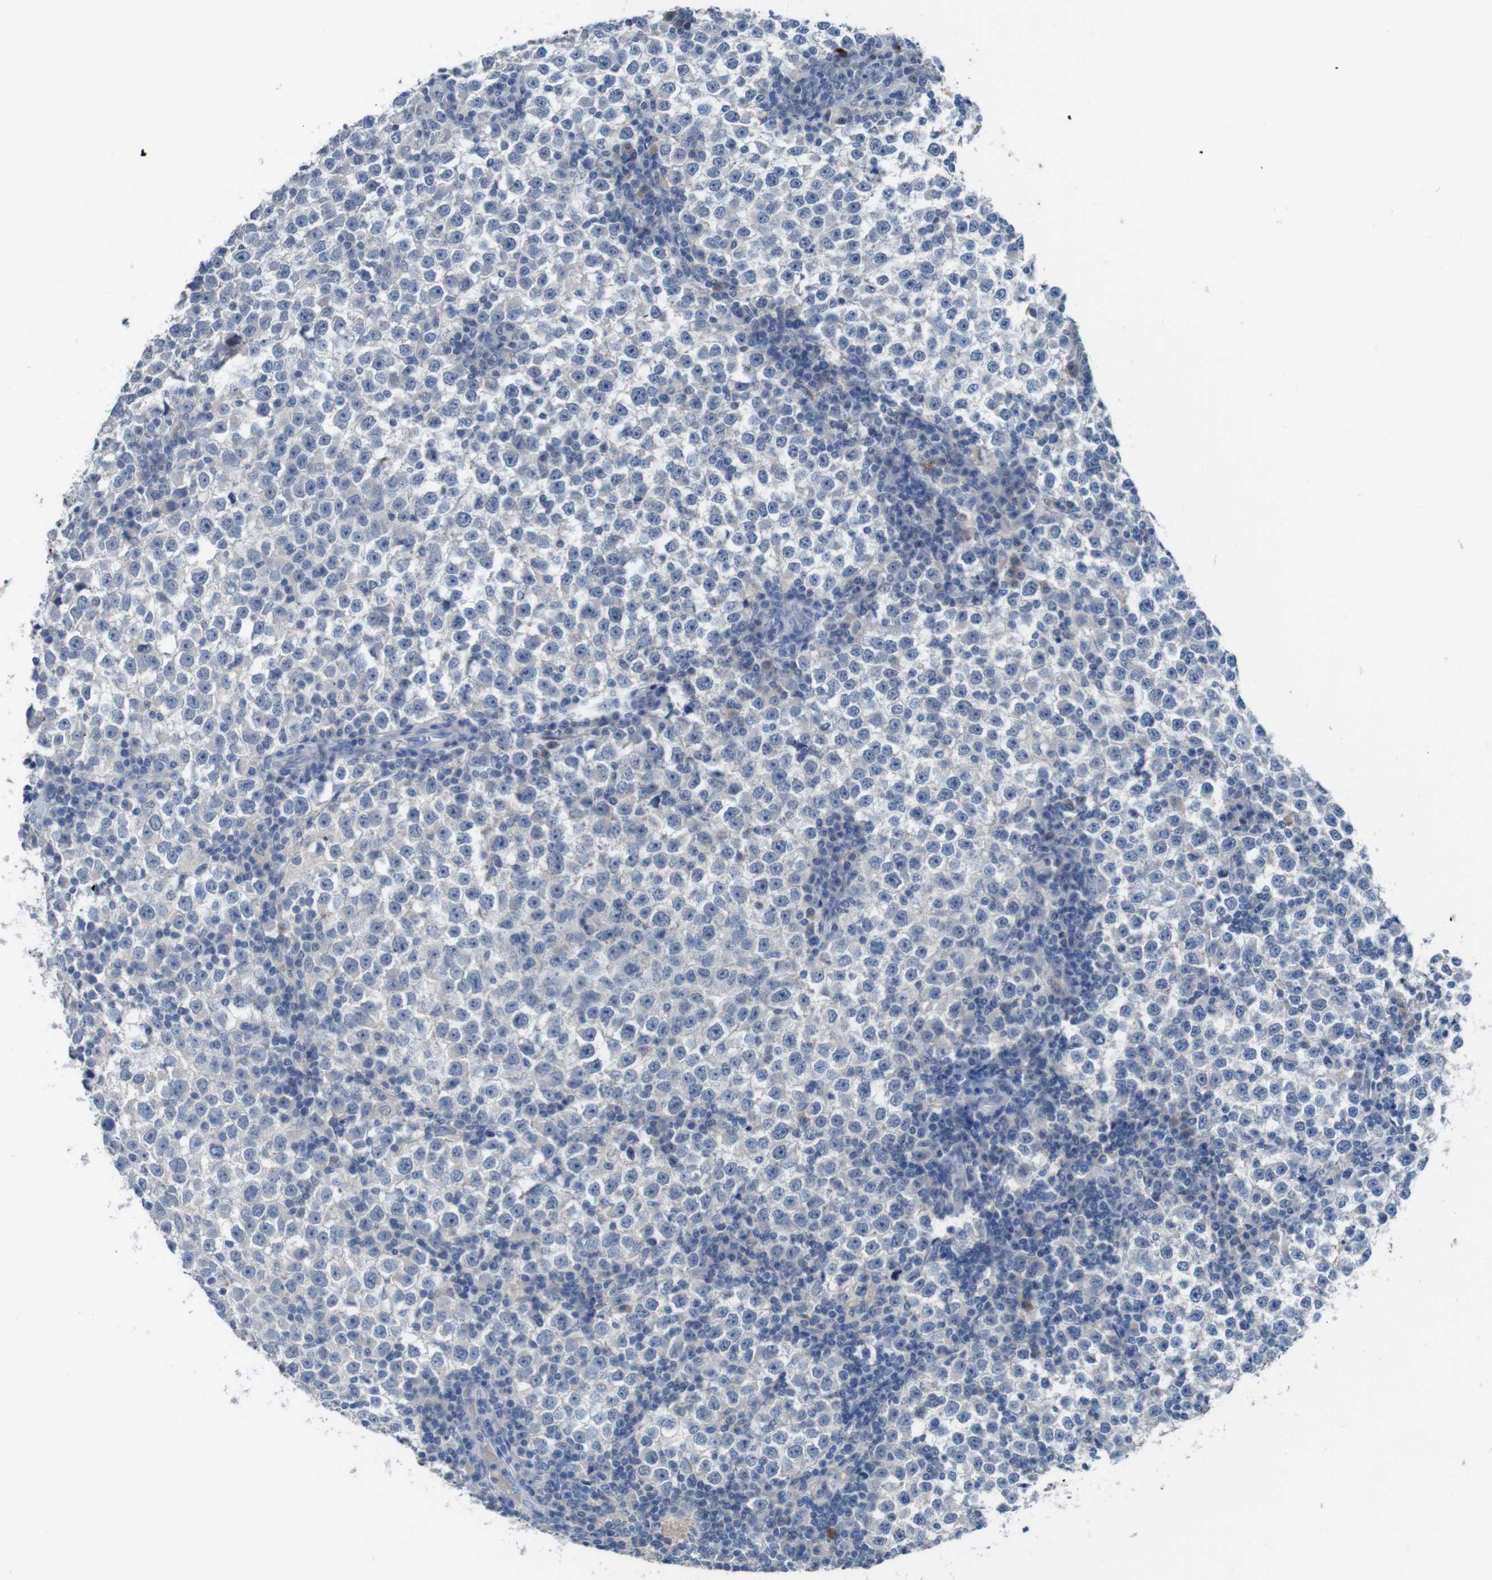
{"staining": {"intensity": "negative", "quantity": "none", "location": "none"}, "tissue": "testis cancer", "cell_type": "Tumor cells", "image_type": "cancer", "snomed": [{"axis": "morphology", "description": "Seminoma, NOS"}, {"axis": "topography", "description": "Testis"}], "caption": "The micrograph reveals no significant staining in tumor cells of testis cancer (seminoma). (Immunohistochemistry (ihc), brightfield microscopy, high magnification).", "gene": "SLC2A8", "patient": {"sex": "male", "age": 65}}